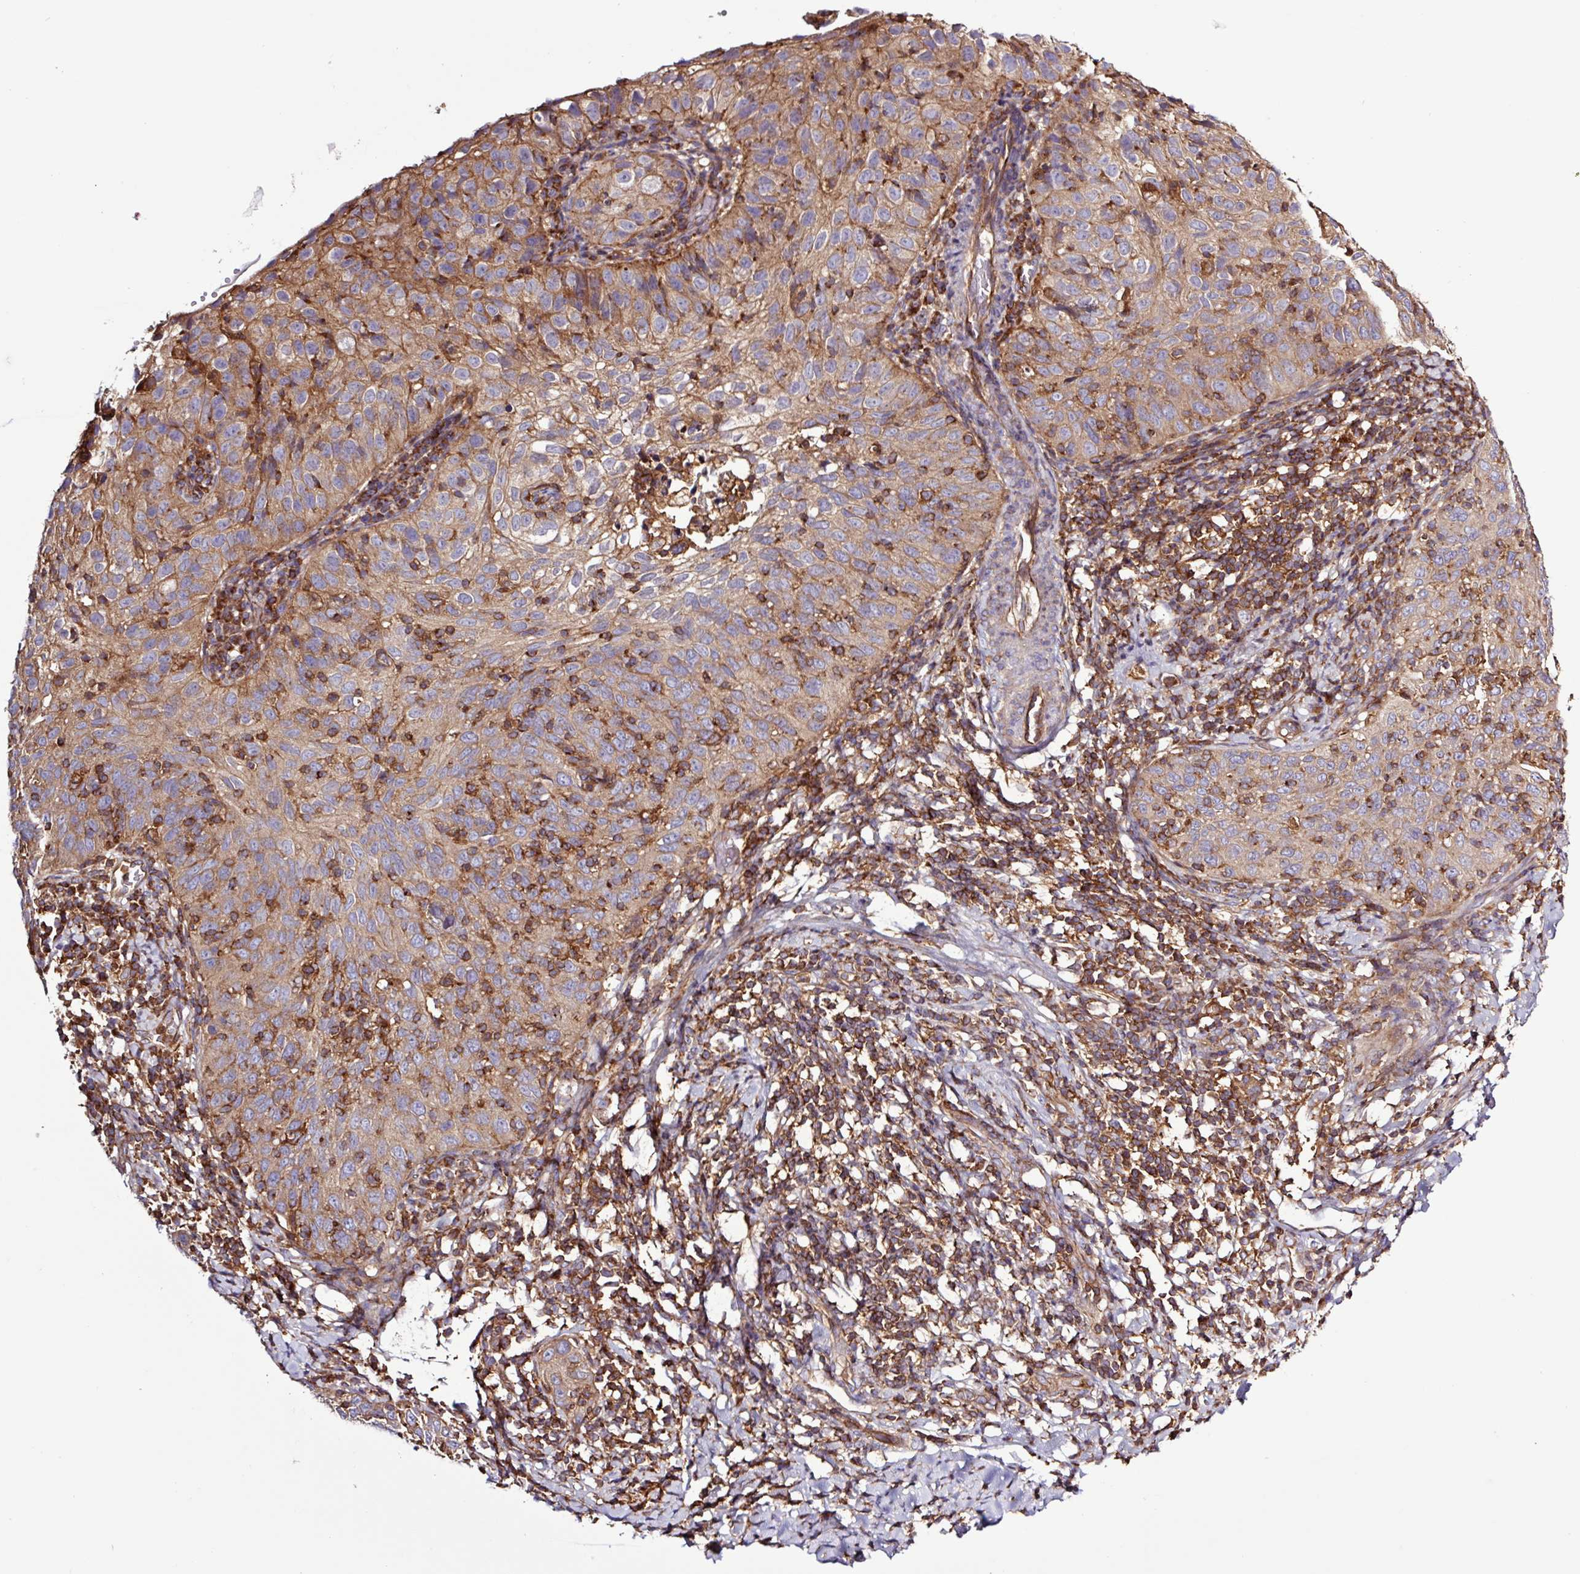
{"staining": {"intensity": "weak", "quantity": ">75%", "location": "cytoplasmic/membranous"}, "tissue": "cervical cancer", "cell_type": "Tumor cells", "image_type": "cancer", "snomed": [{"axis": "morphology", "description": "Squamous cell carcinoma, NOS"}, {"axis": "topography", "description": "Cervix"}], "caption": "Cervical squamous cell carcinoma was stained to show a protein in brown. There is low levels of weak cytoplasmic/membranous expression in approximately >75% of tumor cells. (IHC, brightfield microscopy, high magnification).", "gene": "ACTR3", "patient": {"sex": "female", "age": 30}}